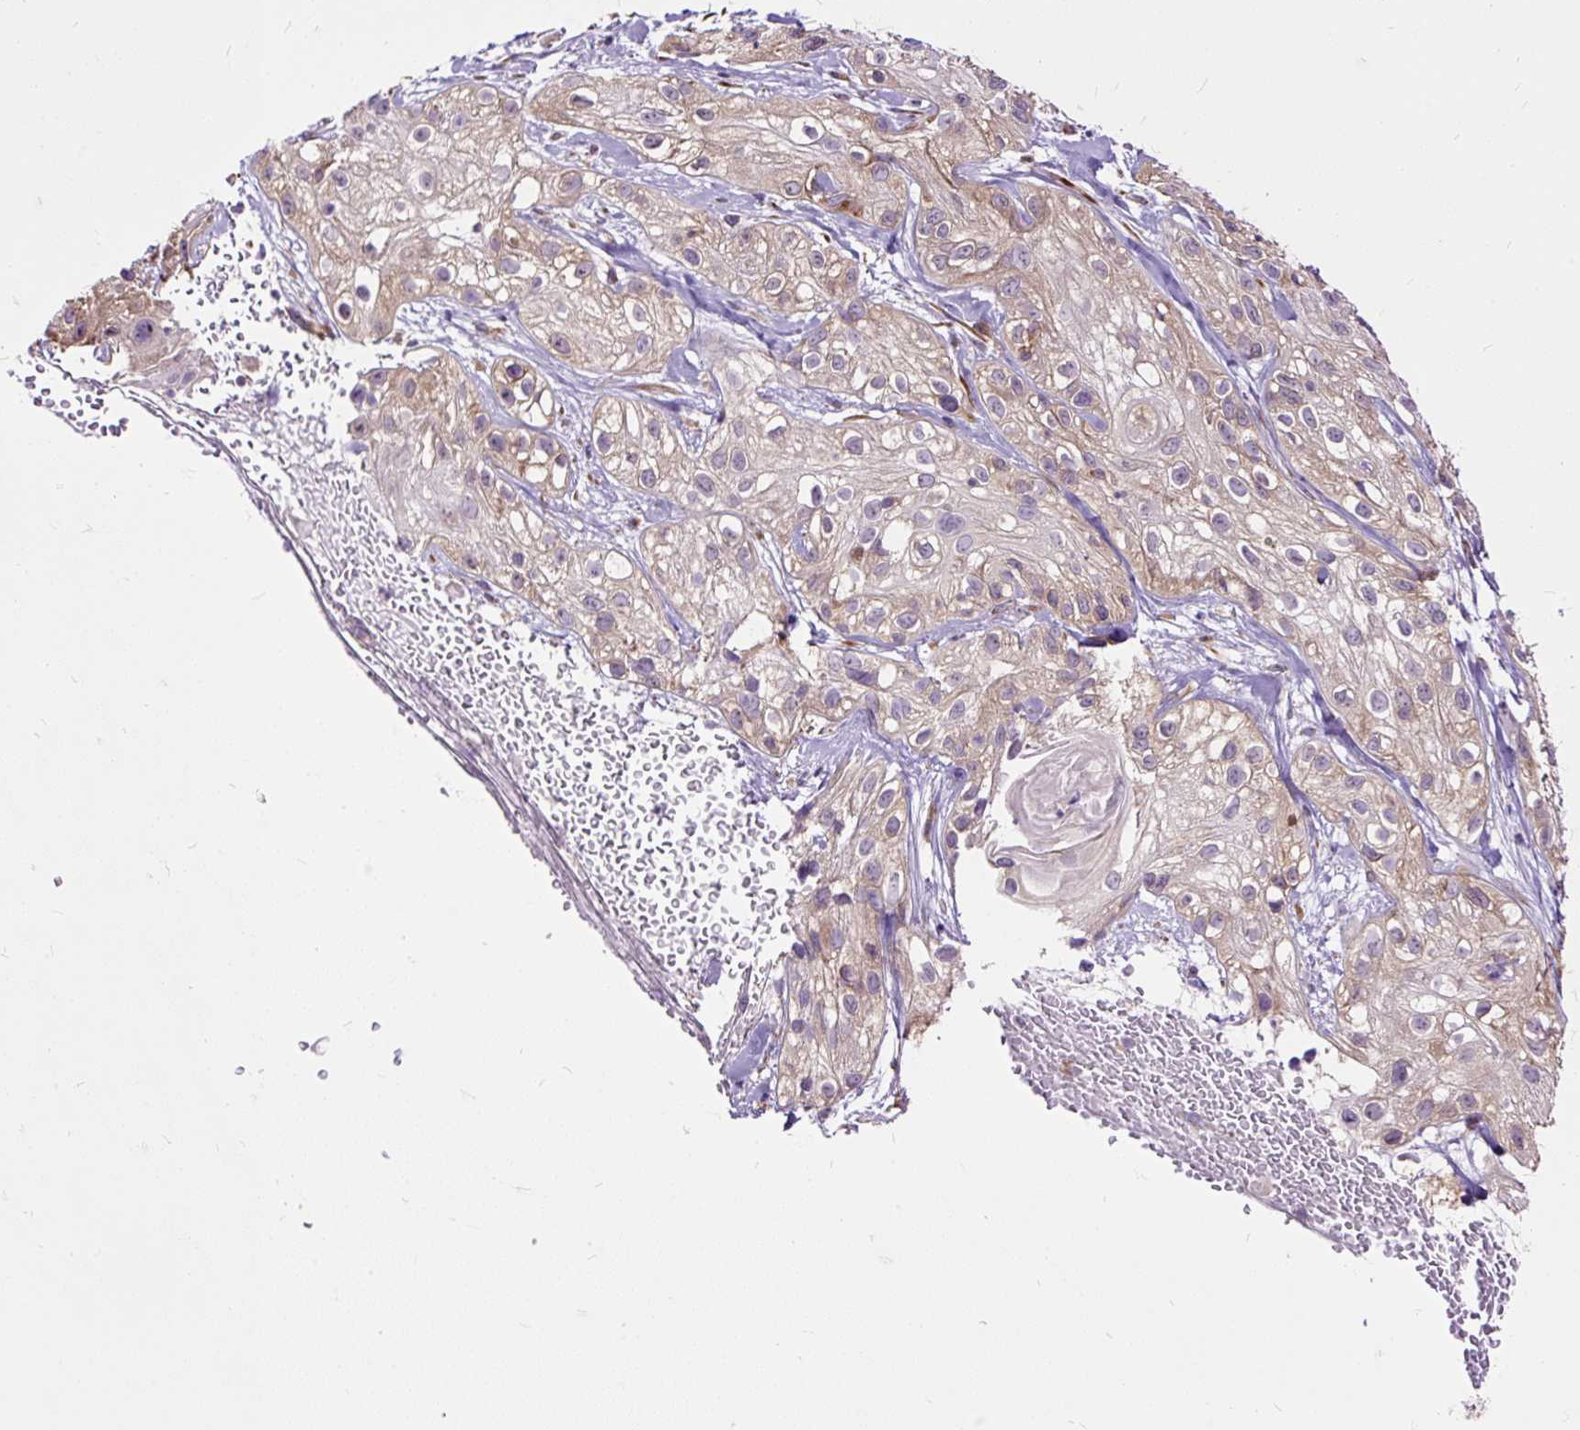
{"staining": {"intensity": "weak", "quantity": "25%-75%", "location": "cytoplasmic/membranous"}, "tissue": "skin cancer", "cell_type": "Tumor cells", "image_type": "cancer", "snomed": [{"axis": "morphology", "description": "Squamous cell carcinoma, NOS"}, {"axis": "topography", "description": "Skin"}], "caption": "Weak cytoplasmic/membranous staining for a protein is seen in about 25%-75% of tumor cells of squamous cell carcinoma (skin) using IHC.", "gene": "RPS5", "patient": {"sex": "male", "age": 82}}